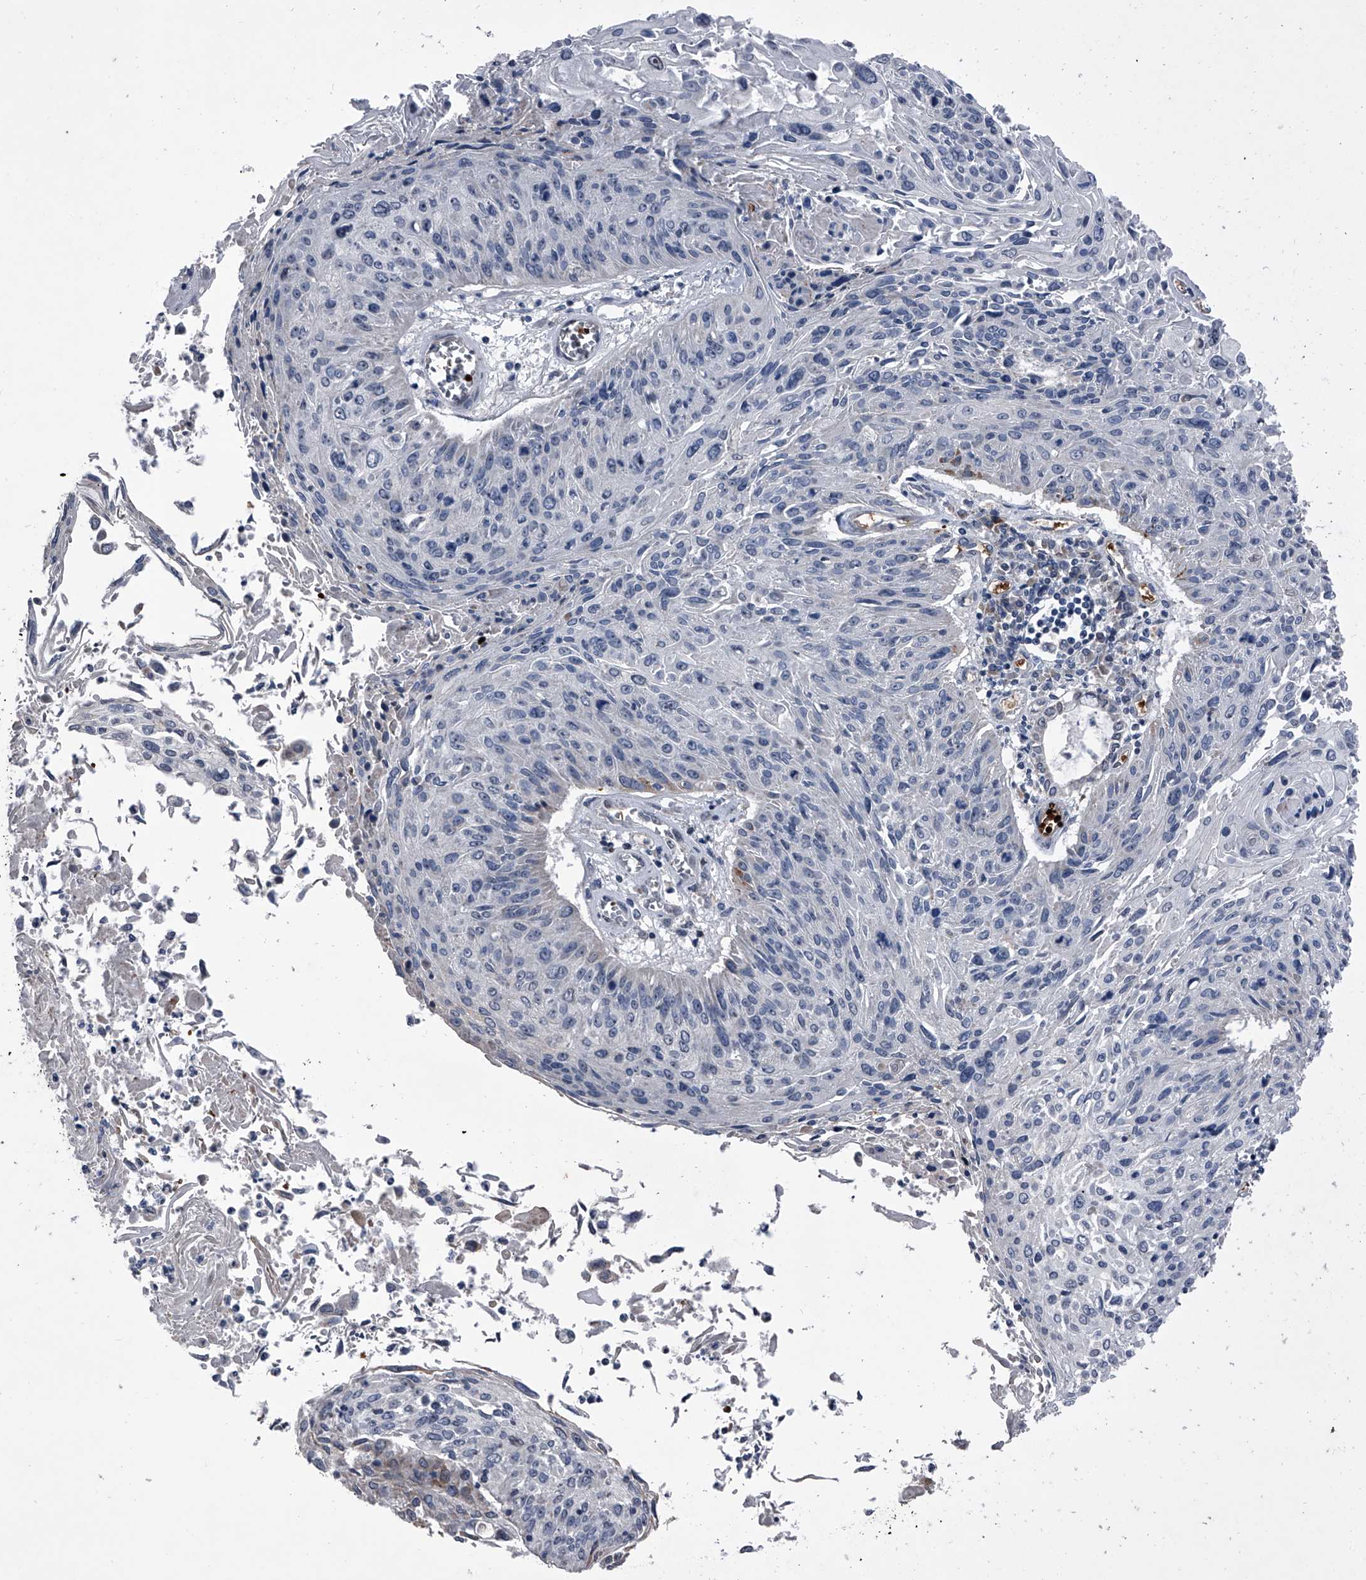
{"staining": {"intensity": "negative", "quantity": "none", "location": "none"}, "tissue": "cervical cancer", "cell_type": "Tumor cells", "image_type": "cancer", "snomed": [{"axis": "morphology", "description": "Squamous cell carcinoma, NOS"}, {"axis": "topography", "description": "Cervix"}], "caption": "Micrograph shows no significant protein expression in tumor cells of cervical cancer (squamous cell carcinoma).", "gene": "CEP85L", "patient": {"sex": "female", "age": 51}}